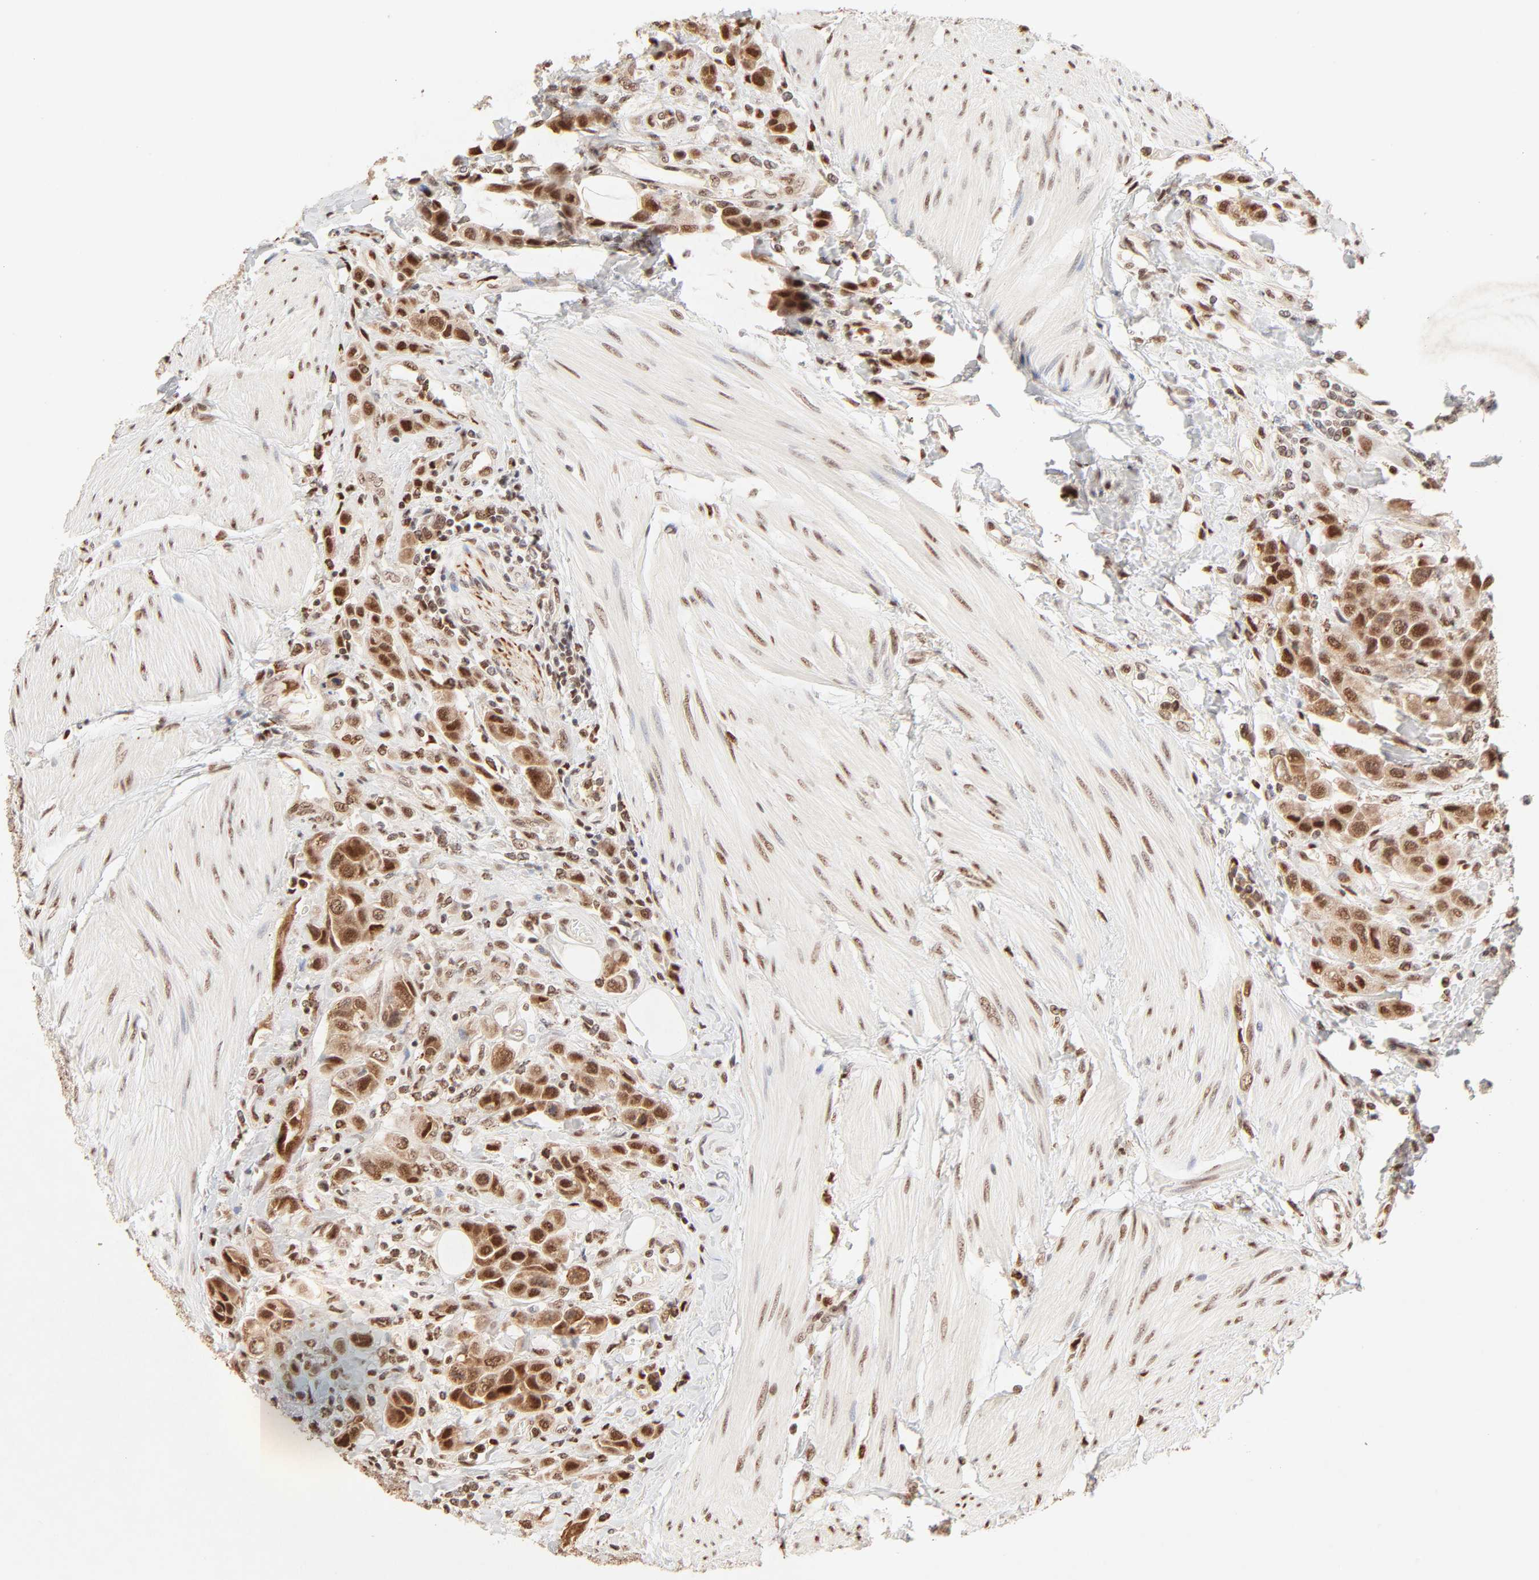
{"staining": {"intensity": "moderate", "quantity": ">75%", "location": "cytoplasmic/membranous,nuclear"}, "tissue": "urothelial cancer", "cell_type": "Tumor cells", "image_type": "cancer", "snomed": [{"axis": "morphology", "description": "Urothelial carcinoma, High grade"}, {"axis": "topography", "description": "Urinary bladder"}], "caption": "A brown stain shows moderate cytoplasmic/membranous and nuclear staining of a protein in human urothelial cancer tumor cells.", "gene": "FAM50A", "patient": {"sex": "male", "age": 50}}